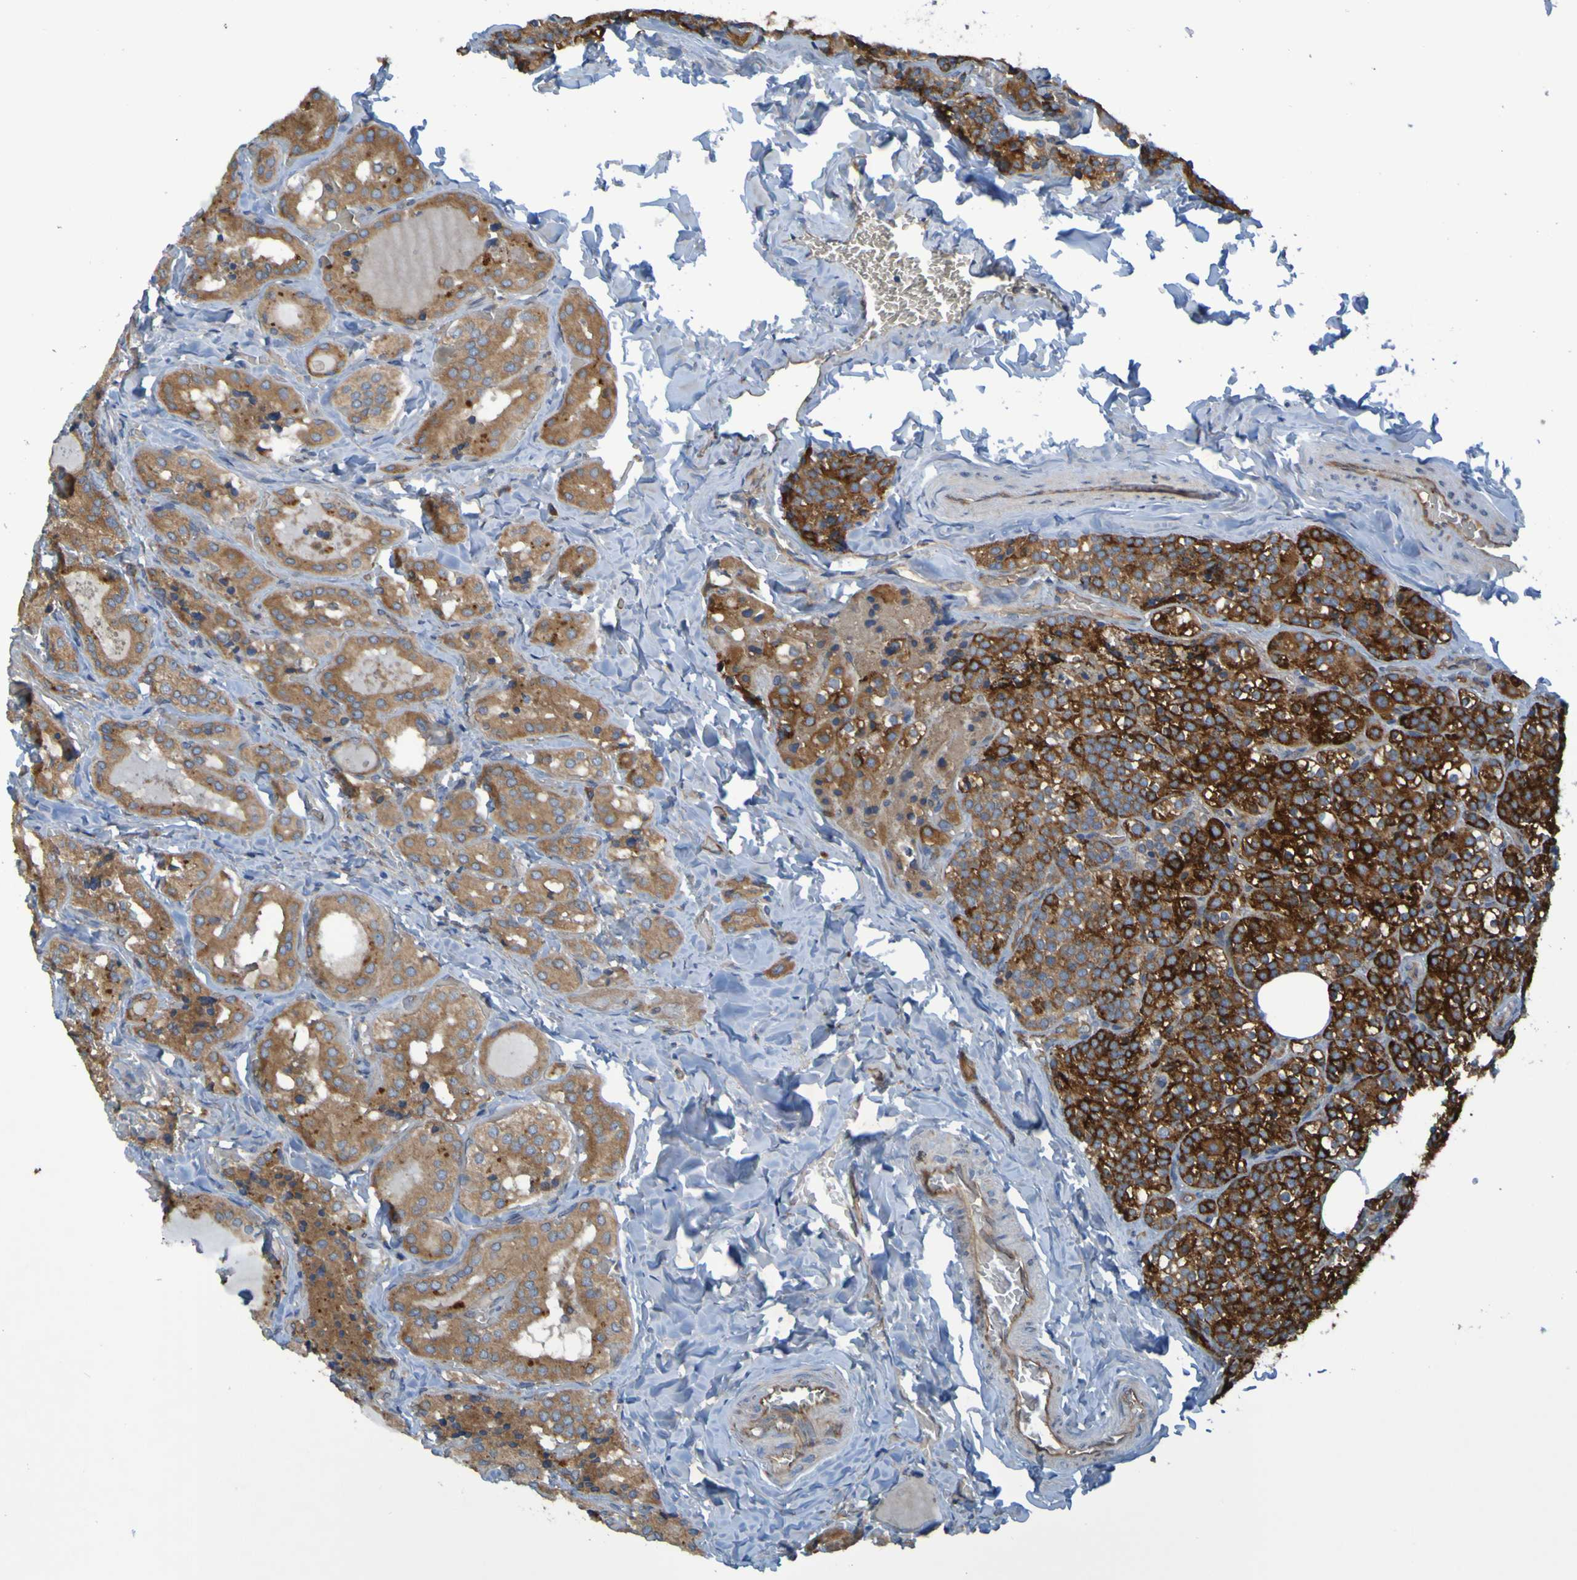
{"staining": {"intensity": "strong", "quantity": ">75%", "location": "cytoplasmic/membranous"}, "tissue": "parathyroid gland", "cell_type": "Glandular cells", "image_type": "normal", "snomed": [{"axis": "morphology", "description": "Normal tissue, NOS"}, {"axis": "morphology", "description": "Atrophy, NOS"}, {"axis": "topography", "description": "Parathyroid gland"}], "caption": "IHC of normal human parathyroid gland reveals high levels of strong cytoplasmic/membranous expression in approximately >75% of glandular cells.", "gene": "DNAJC4", "patient": {"sex": "female", "age": 54}}